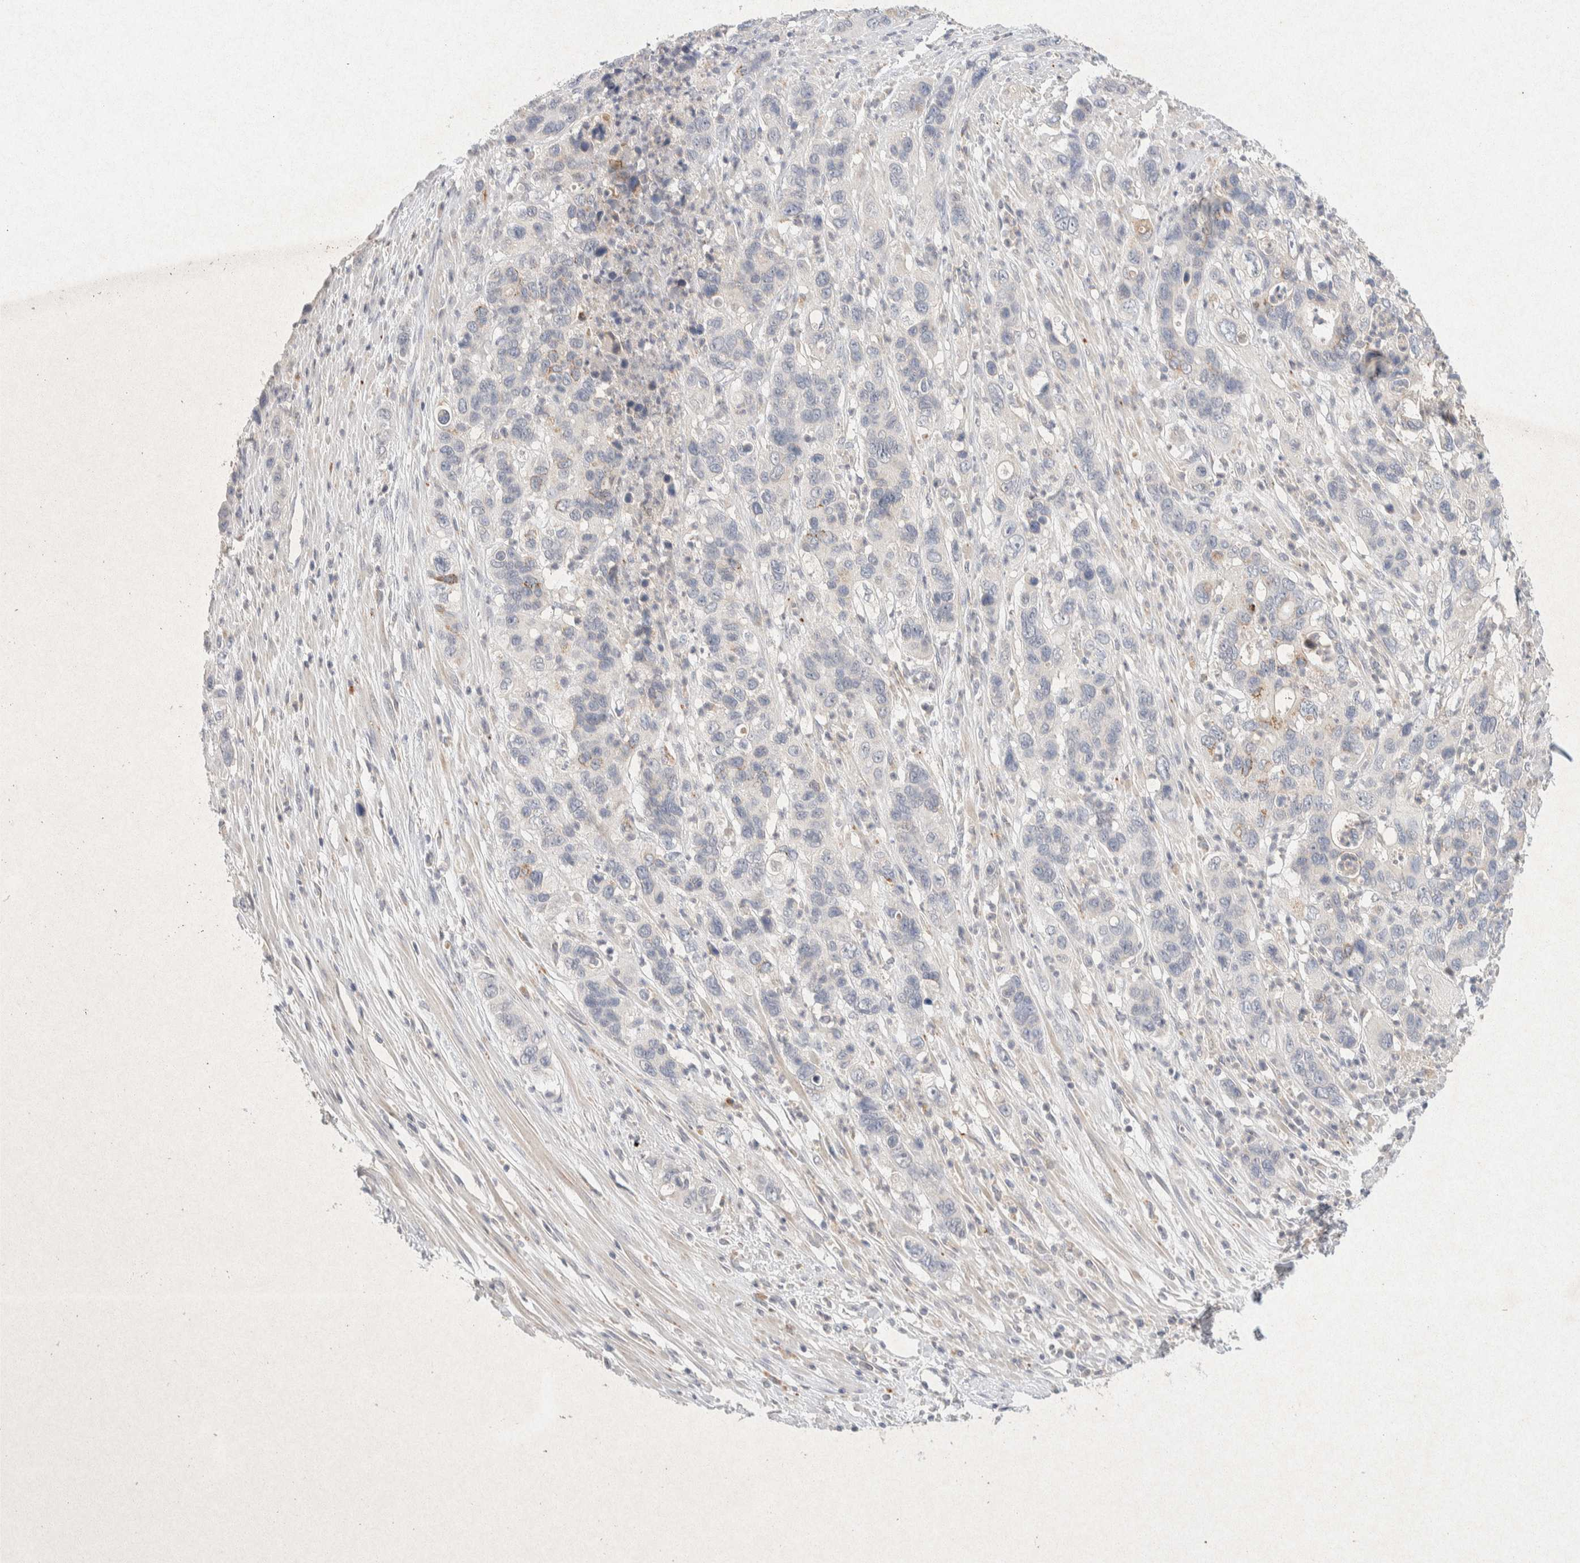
{"staining": {"intensity": "moderate", "quantity": "<25%", "location": "cytoplasmic/membranous"}, "tissue": "pancreatic cancer", "cell_type": "Tumor cells", "image_type": "cancer", "snomed": [{"axis": "morphology", "description": "Adenocarcinoma, NOS"}, {"axis": "topography", "description": "Pancreas"}], "caption": "Immunohistochemistry (IHC) of human pancreatic adenocarcinoma displays low levels of moderate cytoplasmic/membranous expression in about <25% of tumor cells.", "gene": "GNAI1", "patient": {"sex": "female", "age": 71}}